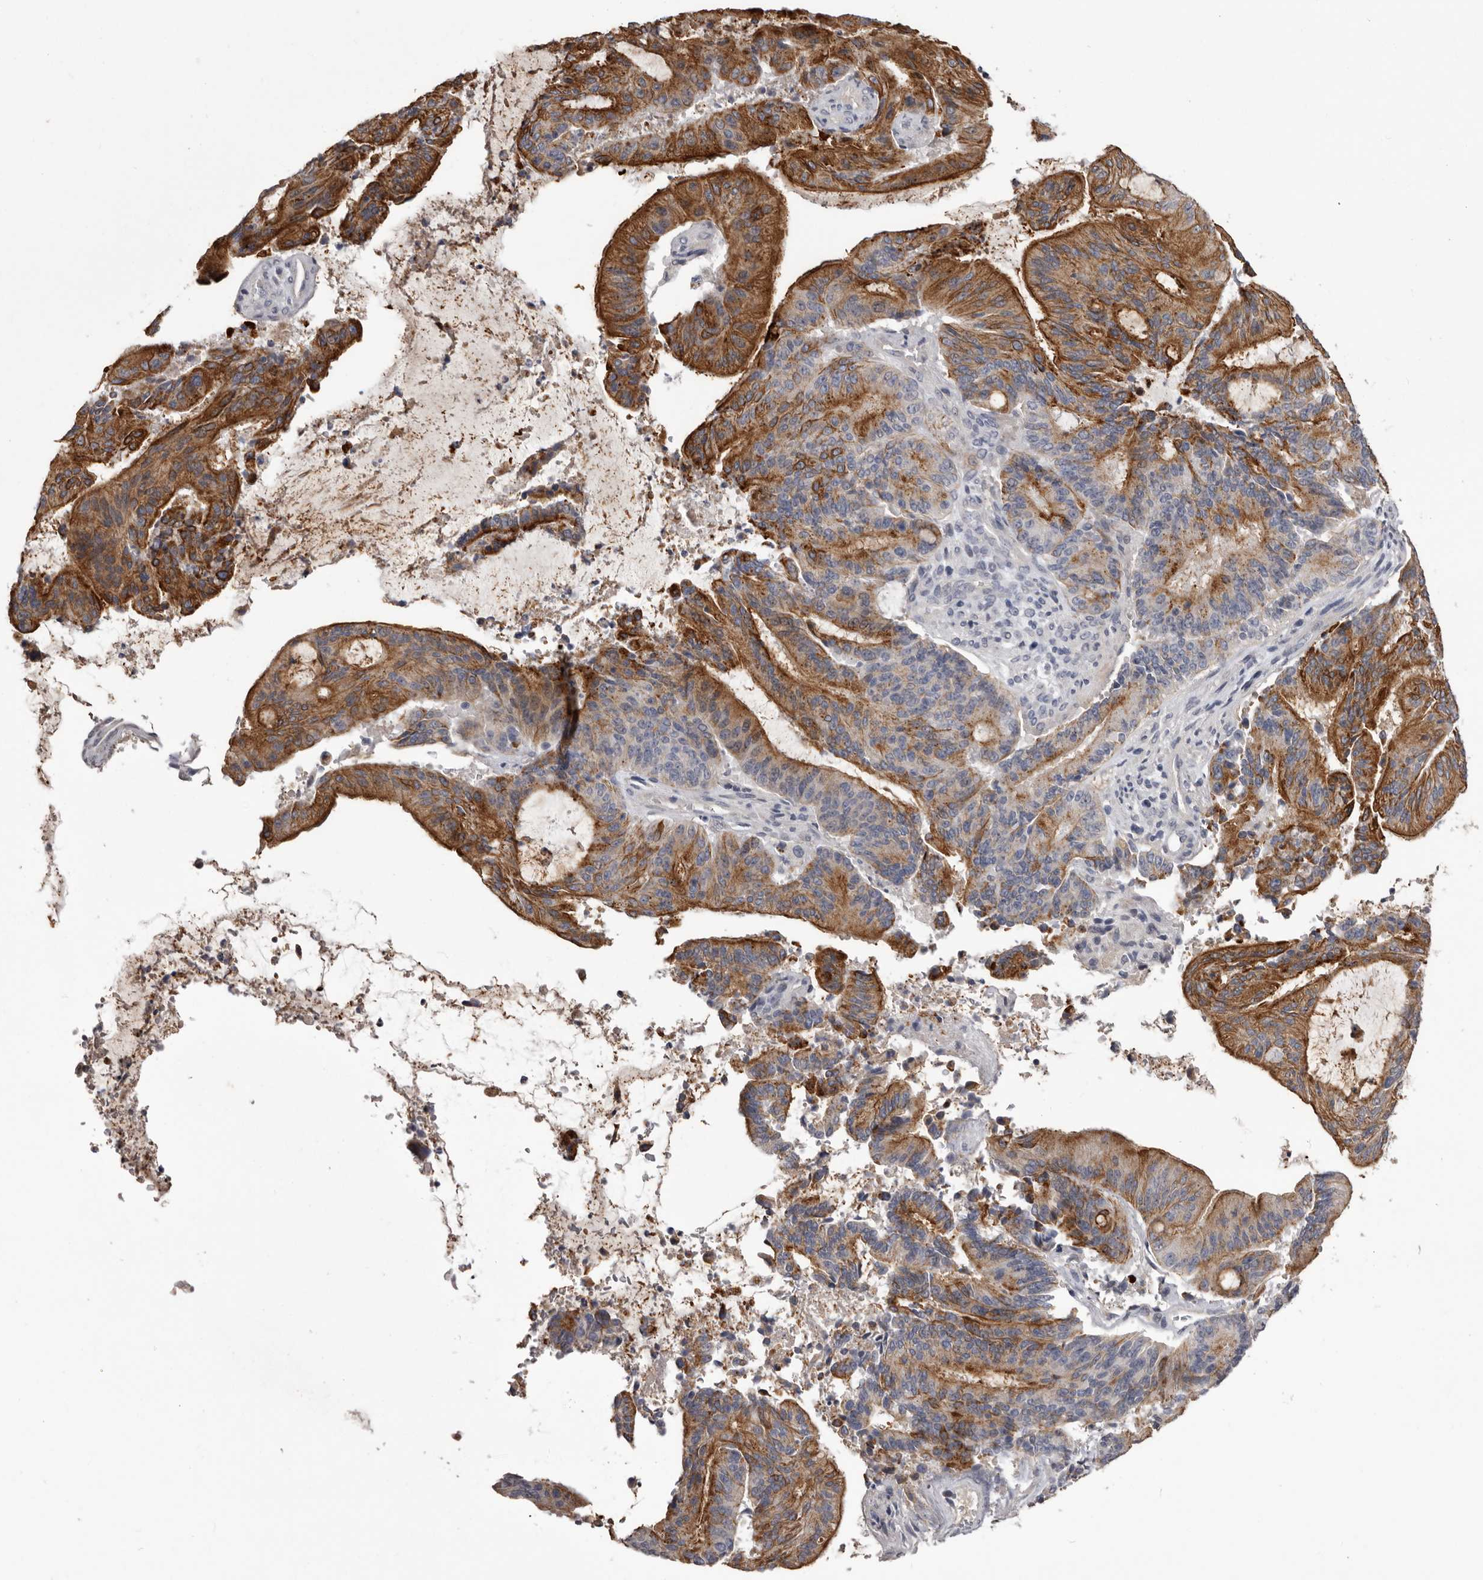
{"staining": {"intensity": "strong", "quantity": ">75%", "location": "cytoplasmic/membranous"}, "tissue": "liver cancer", "cell_type": "Tumor cells", "image_type": "cancer", "snomed": [{"axis": "morphology", "description": "Normal tissue, NOS"}, {"axis": "morphology", "description": "Cholangiocarcinoma"}, {"axis": "topography", "description": "Liver"}, {"axis": "topography", "description": "Peripheral nerve tissue"}], "caption": "An image showing strong cytoplasmic/membranous positivity in approximately >75% of tumor cells in liver cancer, as visualized by brown immunohistochemical staining.", "gene": "LPAR6", "patient": {"sex": "female", "age": 73}}